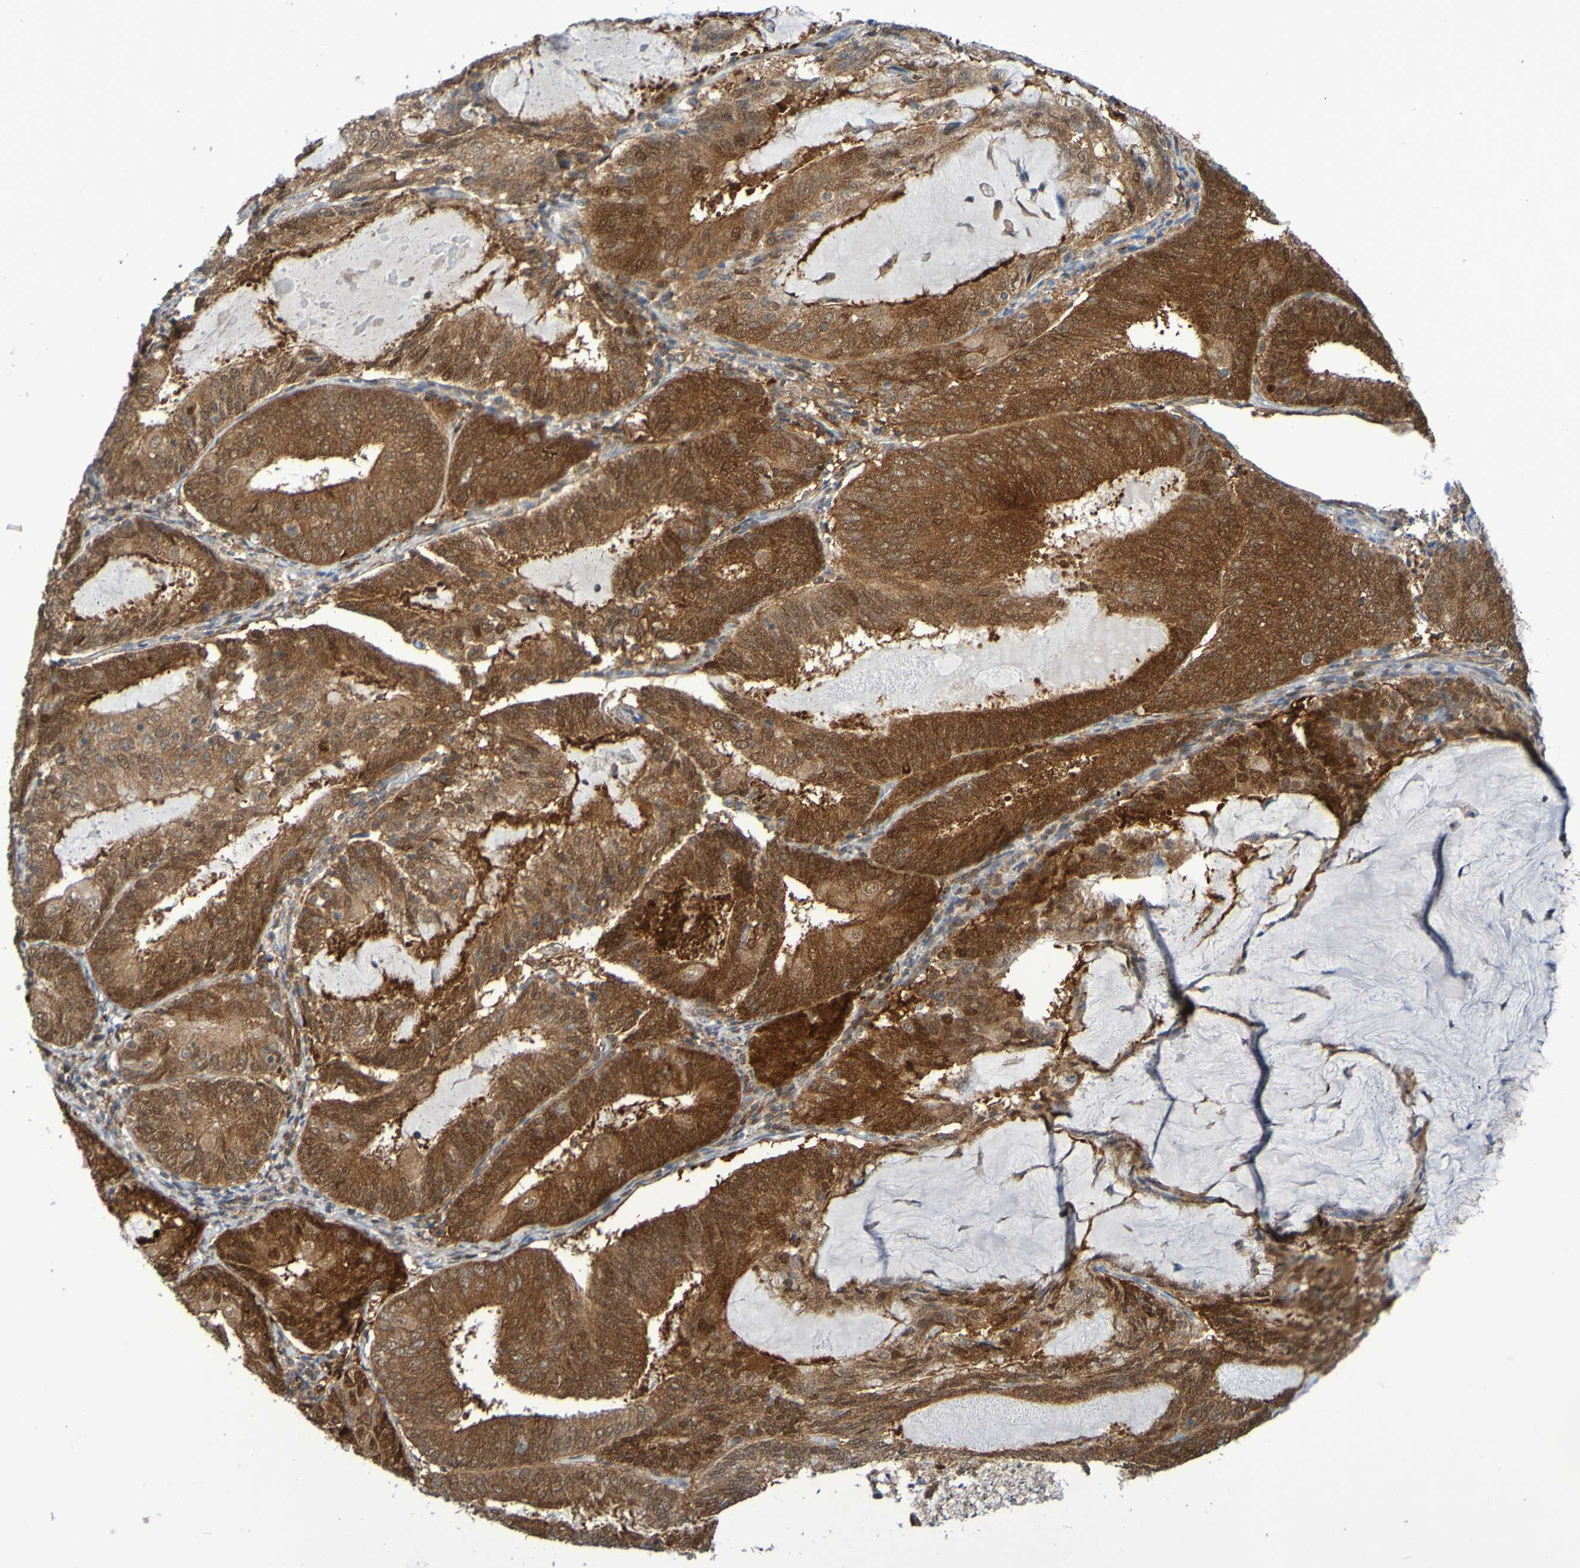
{"staining": {"intensity": "strong", "quantity": ">75%", "location": "cytoplasmic/membranous"}, "tissue": "endometrial cancer", "cell_type": "Tumor cells", "image_type": "cancer", "snomed": [{"axis": "morphology", "description": "Adenocarcinoma, NOS"}, {"axis": "topography", "description": "Endometrium"}], "caption": "About >75% of tumor cells in human endometrial cancer display strong cytoplasmic/membranous protein staining as visualized by brown immunohistochemical staining.", "gene": "ATIC", "patient": {"sex": "female", "age": 81}}